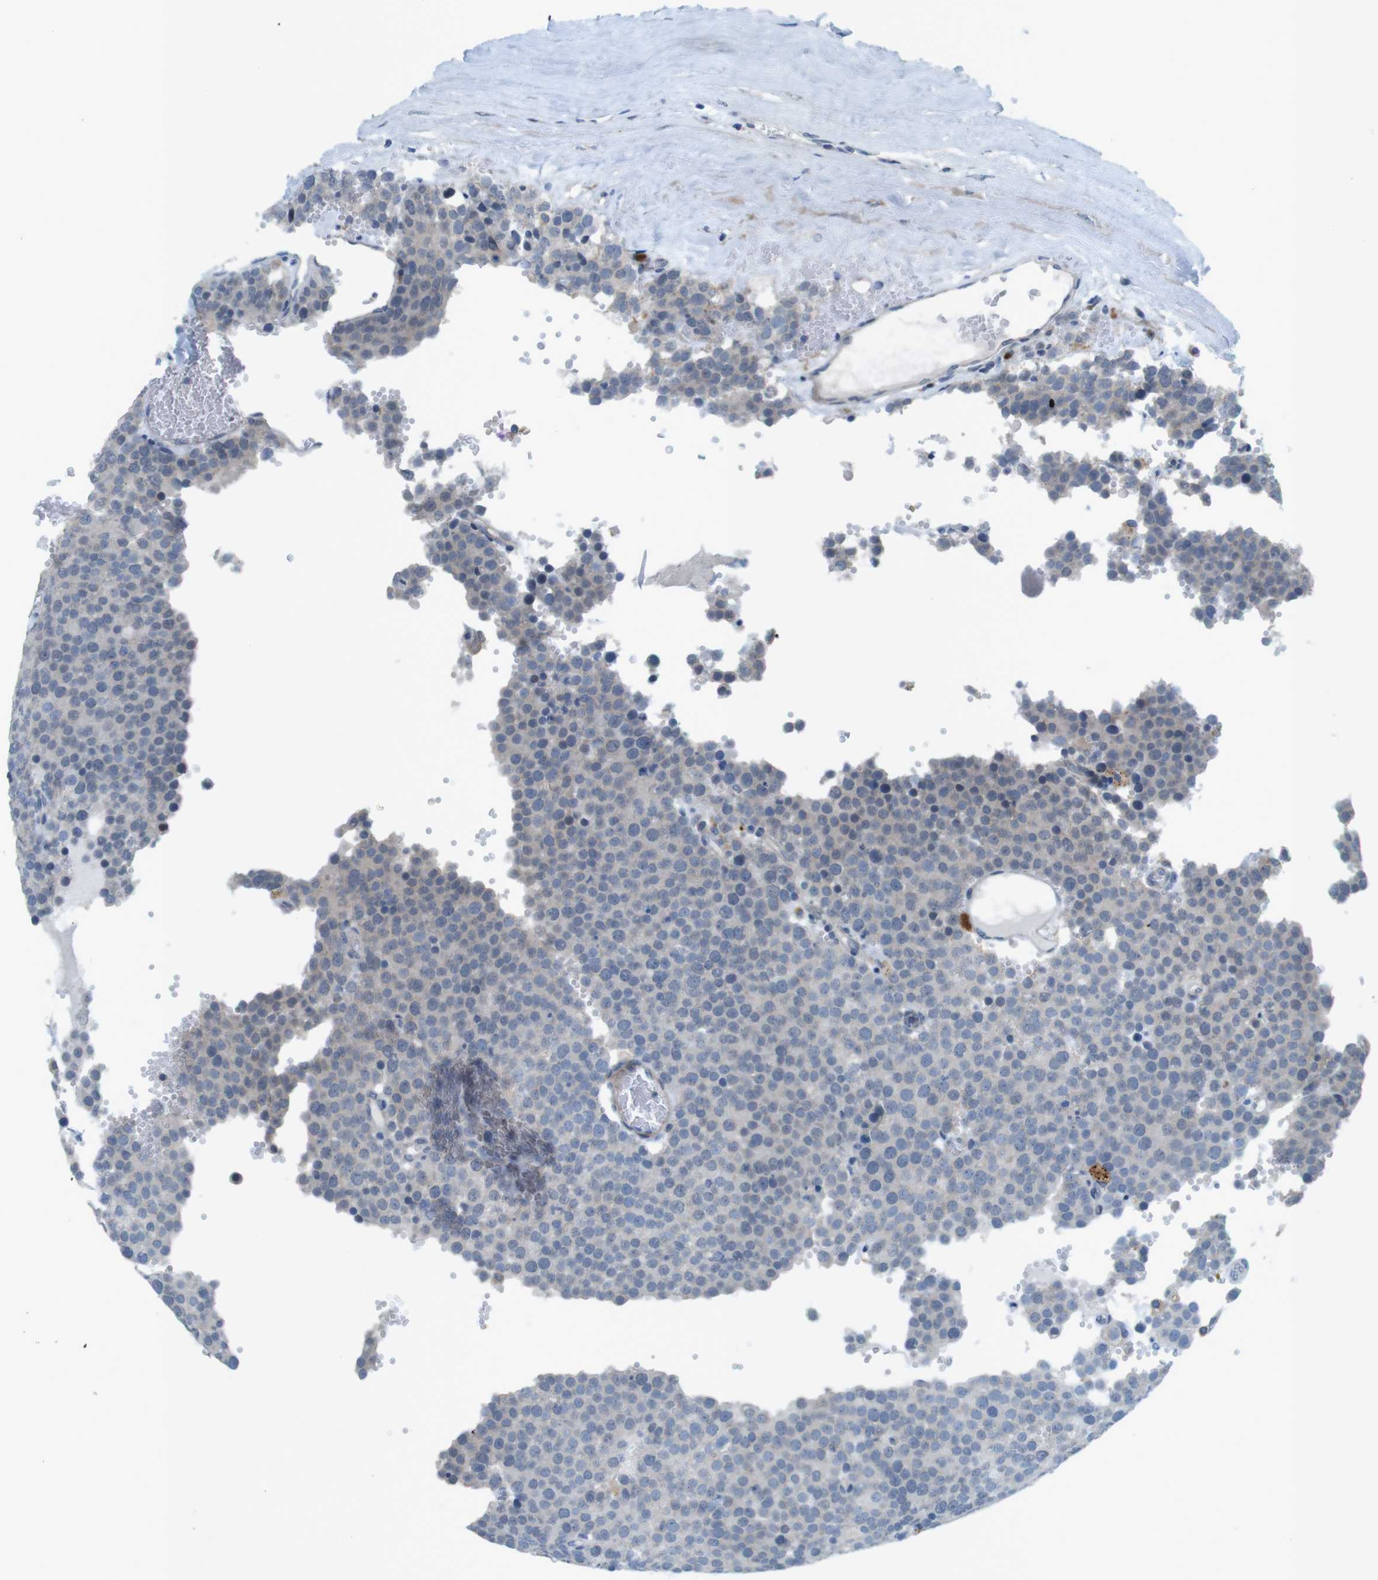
{"staining": {"intensity": "negative", "quantity": "none", "location": "none"}, "tissue": "testis cancer", "cell_type": "Tumor cells", "image_type": "cancer", "snomed": [{"axis": "morphology", "description": "Normal tissue, NOS"}, {"axis": "morphology", "description": "Seminoma, NOS"}, {"axis": "topography", "description": "Testis"}], "caption": "High power microscopy photomicrograph of an IHC image of testis cancer (seminoma), revealing no significant positivity in tumor cells. Brightfield microscopy of immunohistochemistry (IHC) stained with DAB (3,3'-diaminobenzidine) (brown) and hematoxylin (blue), captured at high magnification.", "gene": "TYW1", "patient": {"sex": "male", "age": 71}}